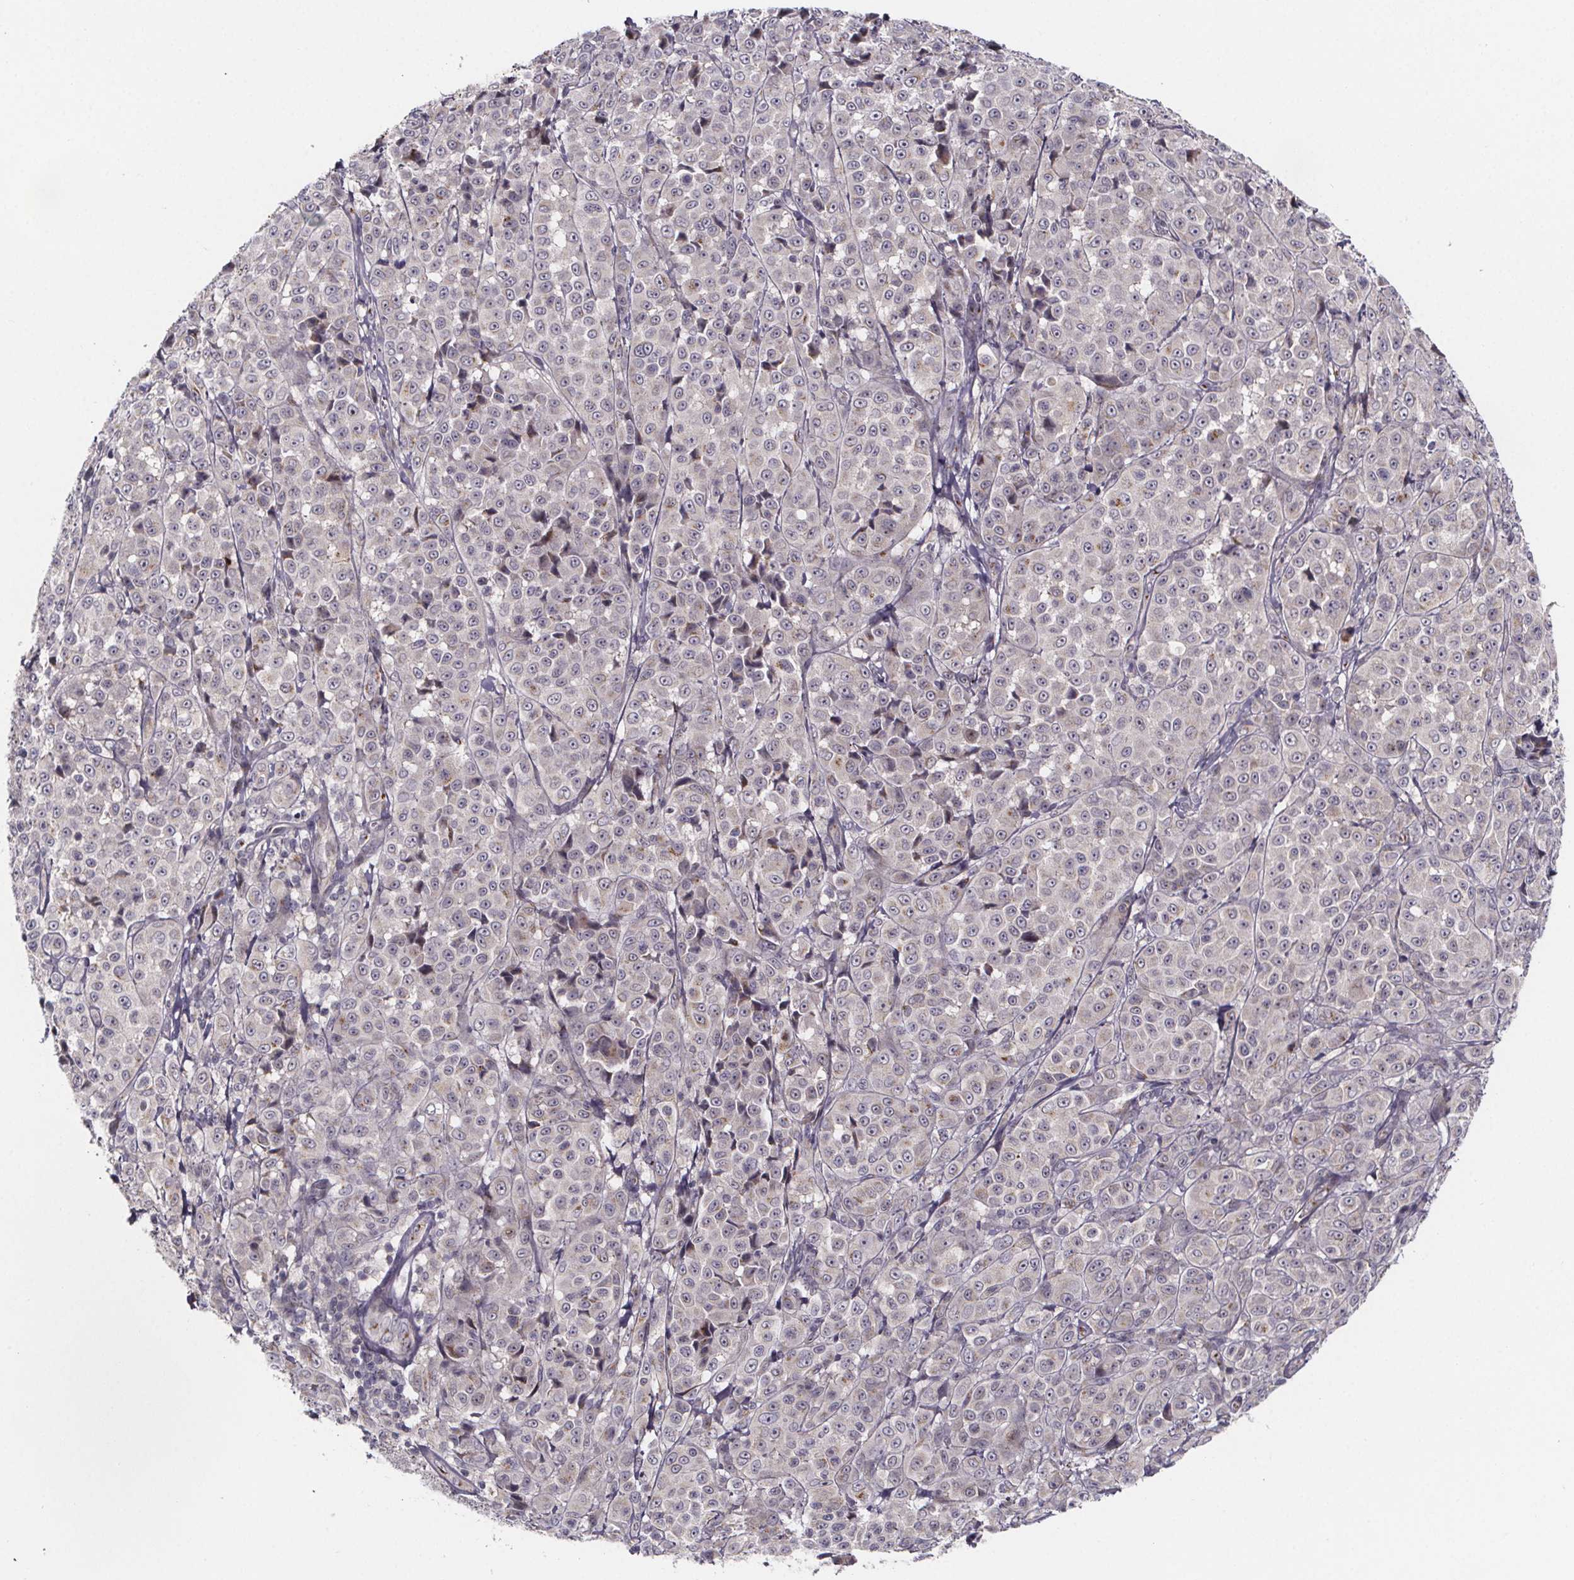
{"staining": {"intensity": "negative", "quantity": "none", "location": "none"}, "tissue": "melanoma", "cell_type": "Tumor cells", "image_type": "cancer", "snomed": [{"axis": "morphology", "description": "Malignant melanoma, NOS"}, {"axis": "topography", "description": "Skin"}], "caption": "Immunohistochemical staining of human malignant melanoma demonstrates no significant expression in tumor cells.", "gene": "NDST1", "patient": {"sex": "male", "age": 89}}